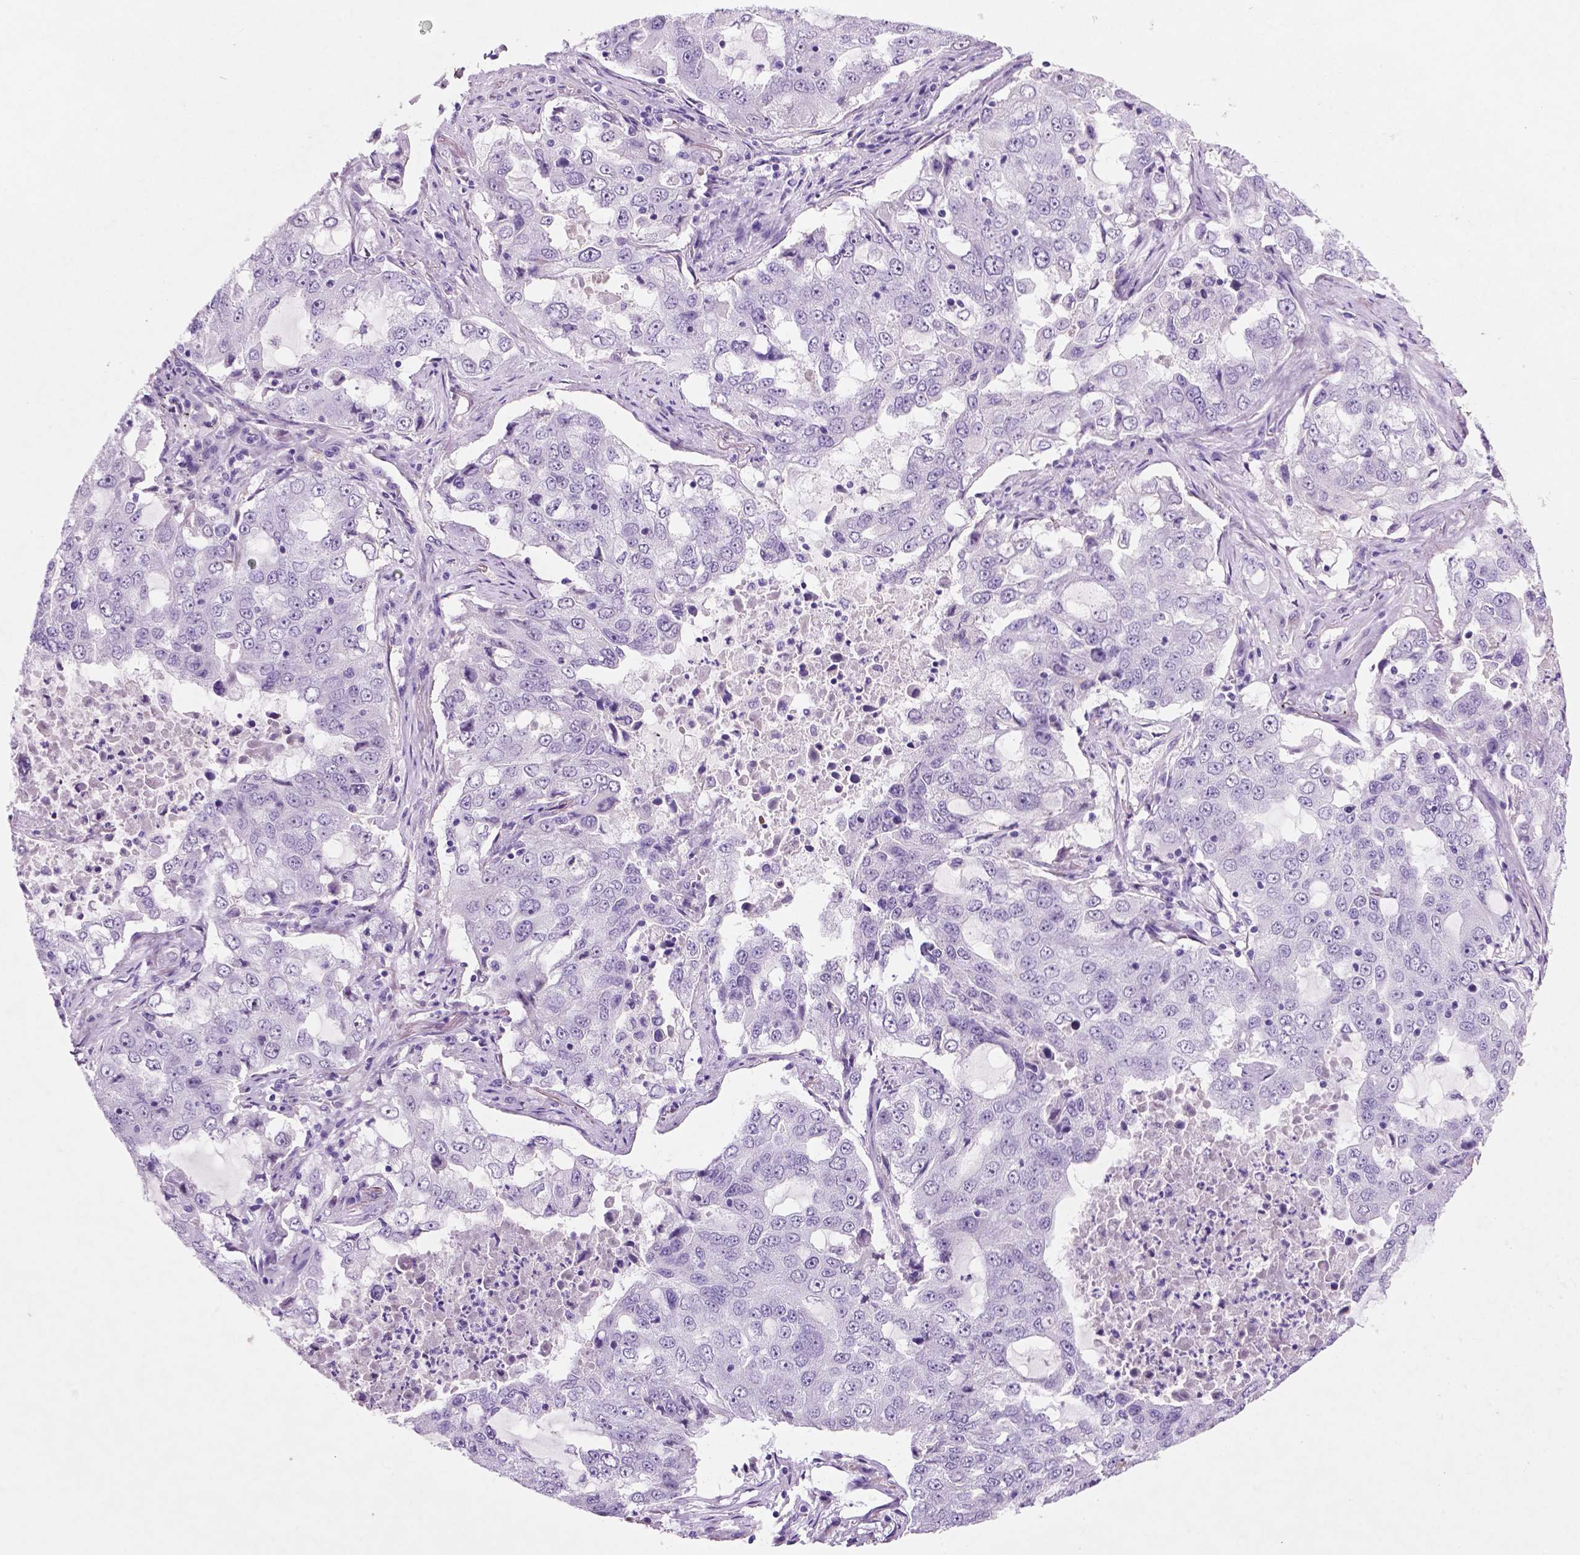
{"staining": {"intensity": "negative", "quantity": "none", "location": "none"}, "tissue": "lung cancer", "cell_type": "Tumor cells", "image_type": "cancer", "snomed": [{"axis": "morphology", "description": "Adenocarcinoma, NOS"}, {"axis": "topography", "description": "Lung"}], "caption": "Tumor cells show no significant expression in adenocarcinoma (lung).", "gene": "C18orf21", "patient": {"sex": "female", "age": 61}}